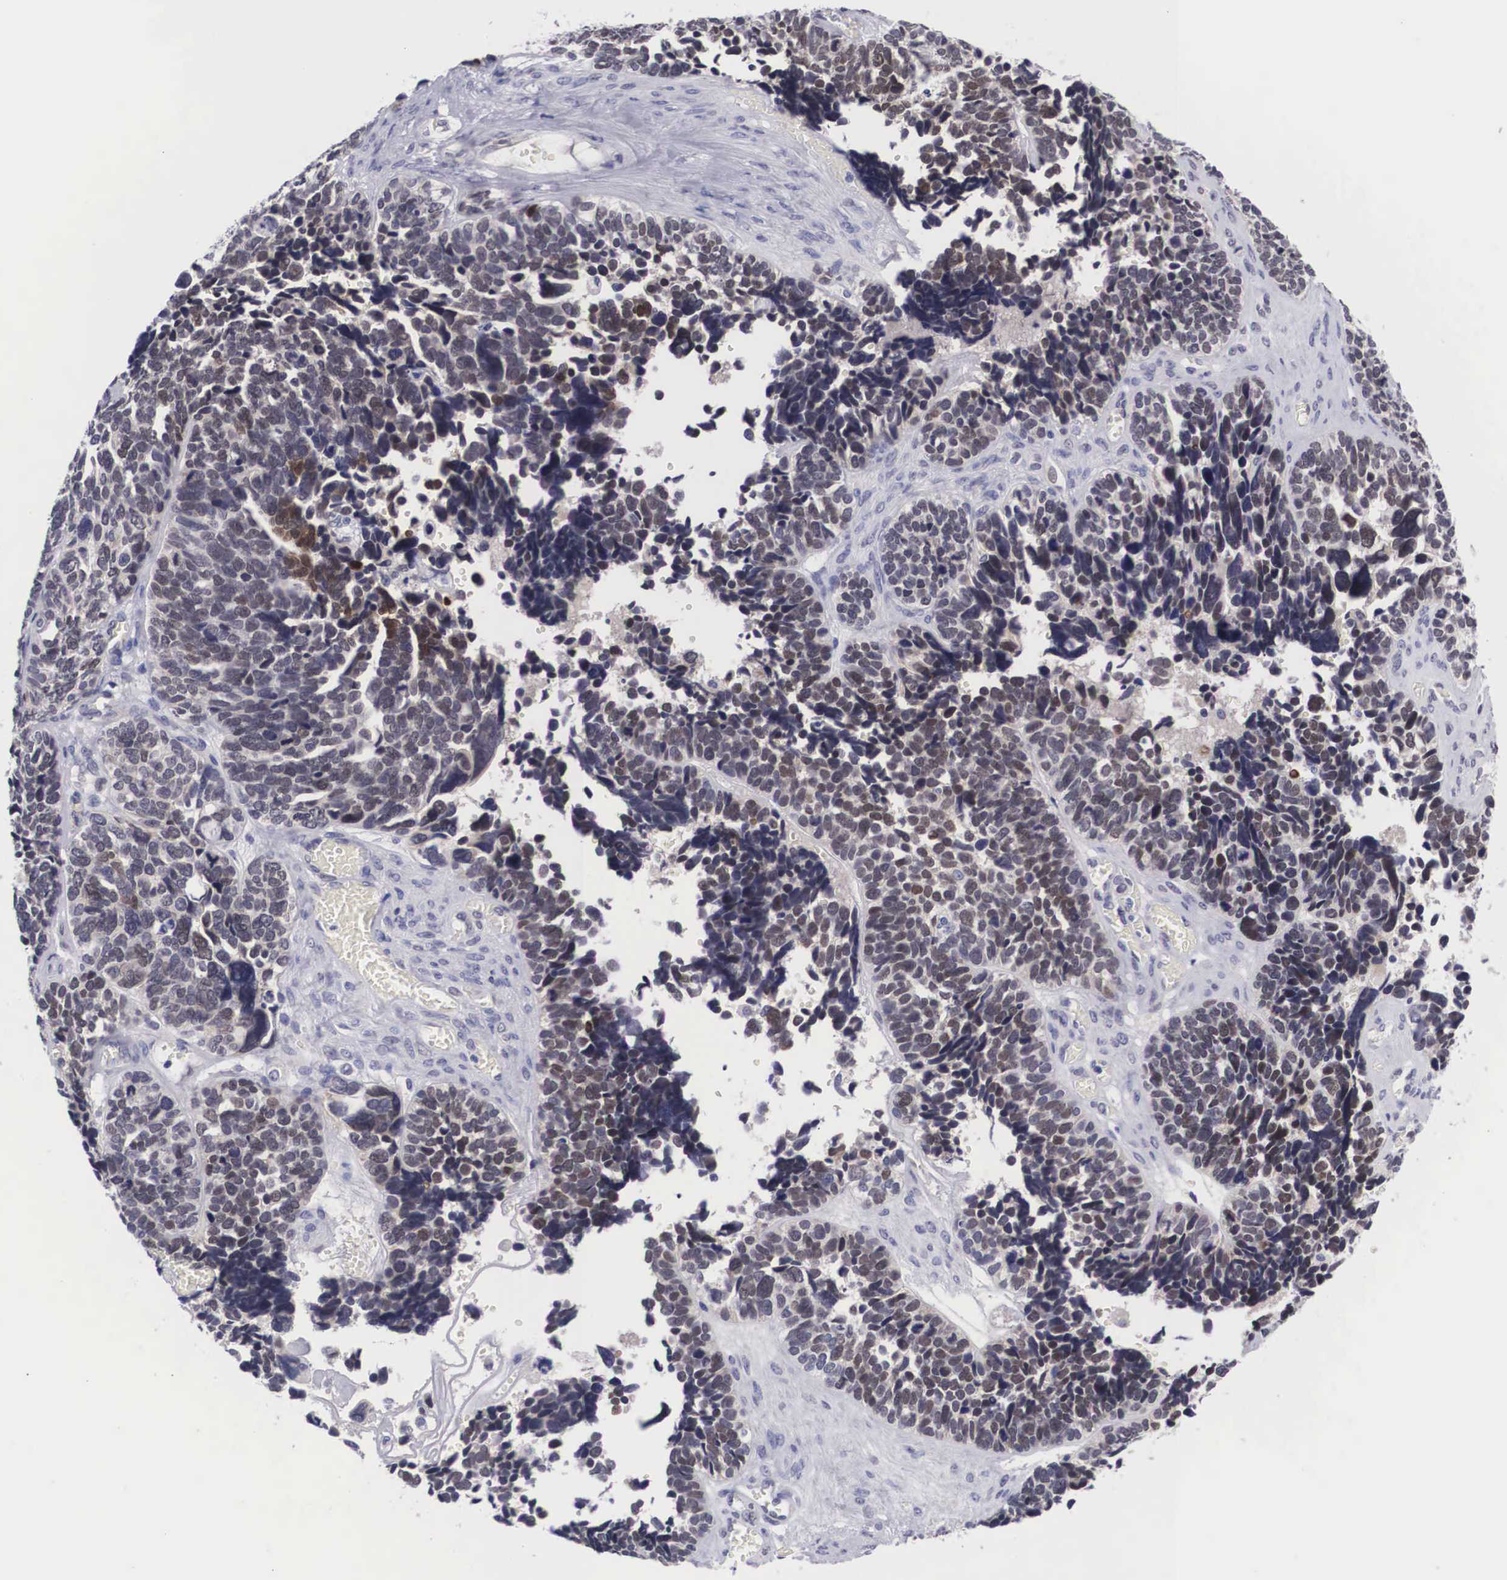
{"staining": {"intensity": "weak", "quantity": ">75%", "location": "cytoplasmic/membranous"}, "tissue": "ovarian cancer", "cell_type": "Tumor cells", "image_type": "cancer", "snomed": [{"axis": "morphology", "description": "Cystadenocarcinoma, serous, NOS"}, {"axis": "topography", "description": "Ovary"}], "caption": "Weak cytoplasmic/membranous protein expression is seen in approximately >75% of tumor cells in ovarian cancer. (DAB (3,3'-diaminobenzidine) = brown stain, brightfield microscopy at high magnification).", "gene": "SOX11", "patient": {"sex": "female", "age": 77}}